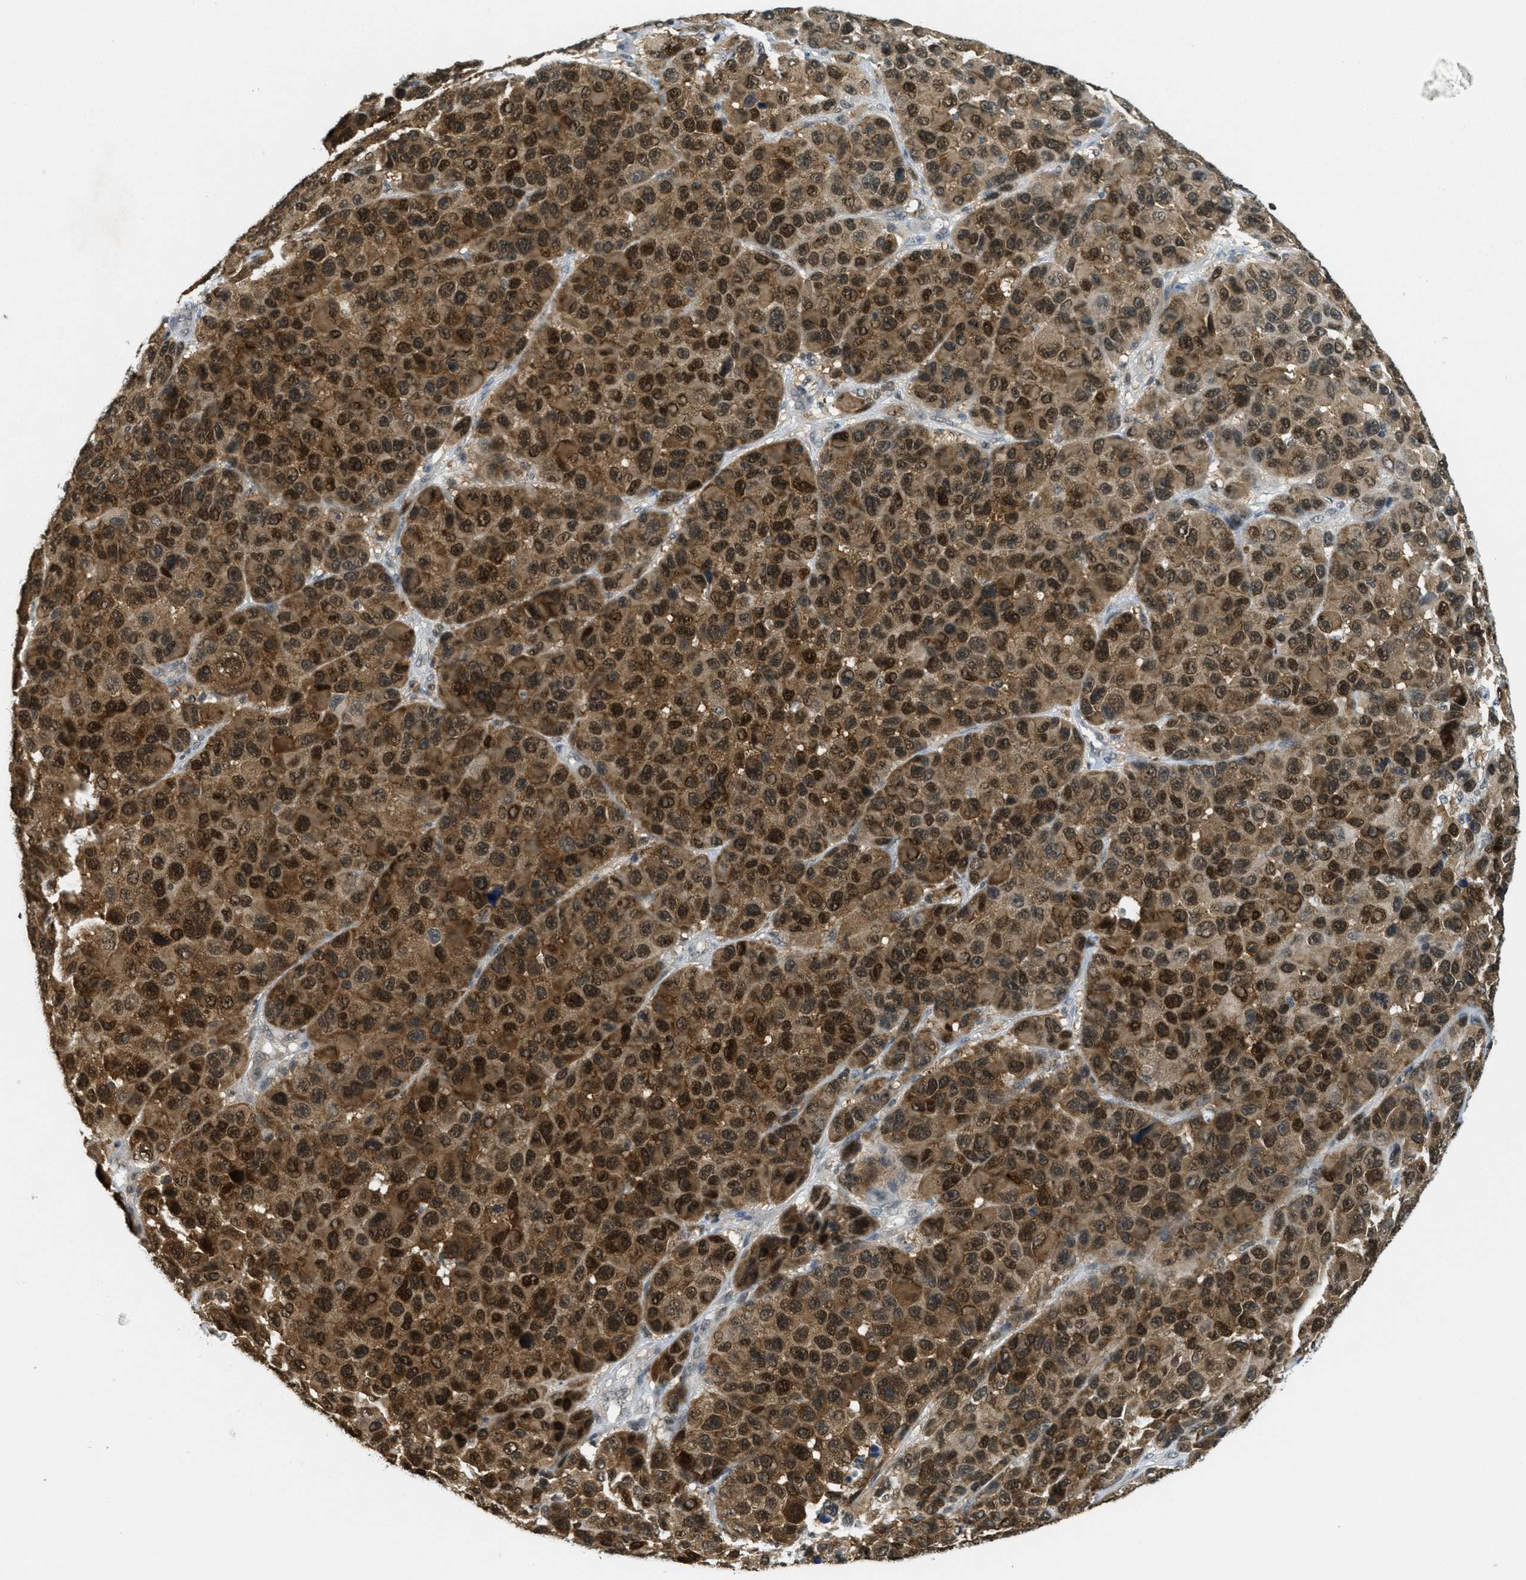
{"staining": {"intensity": "strong", "quantity": ">75%", "location": "cytoplasmic/membranous,nuclear"}, "tissue": "melanoma", "cell_type": "Tumor cells", "image_type": "cancer", "snomed": [{"axis": "morphology", "description": "Malignant melanoma, NOS"}, {"axis": "topography", "description": "Skin"}], "caption": "Human melanoma stained for a protein (brown) demonstrates strong cytoplasmic/membranous and nuclear positive staining in about >75% of tumor cells.", "gene": "DNAJB1", "patient": {"sex": "male", "age": 53}}